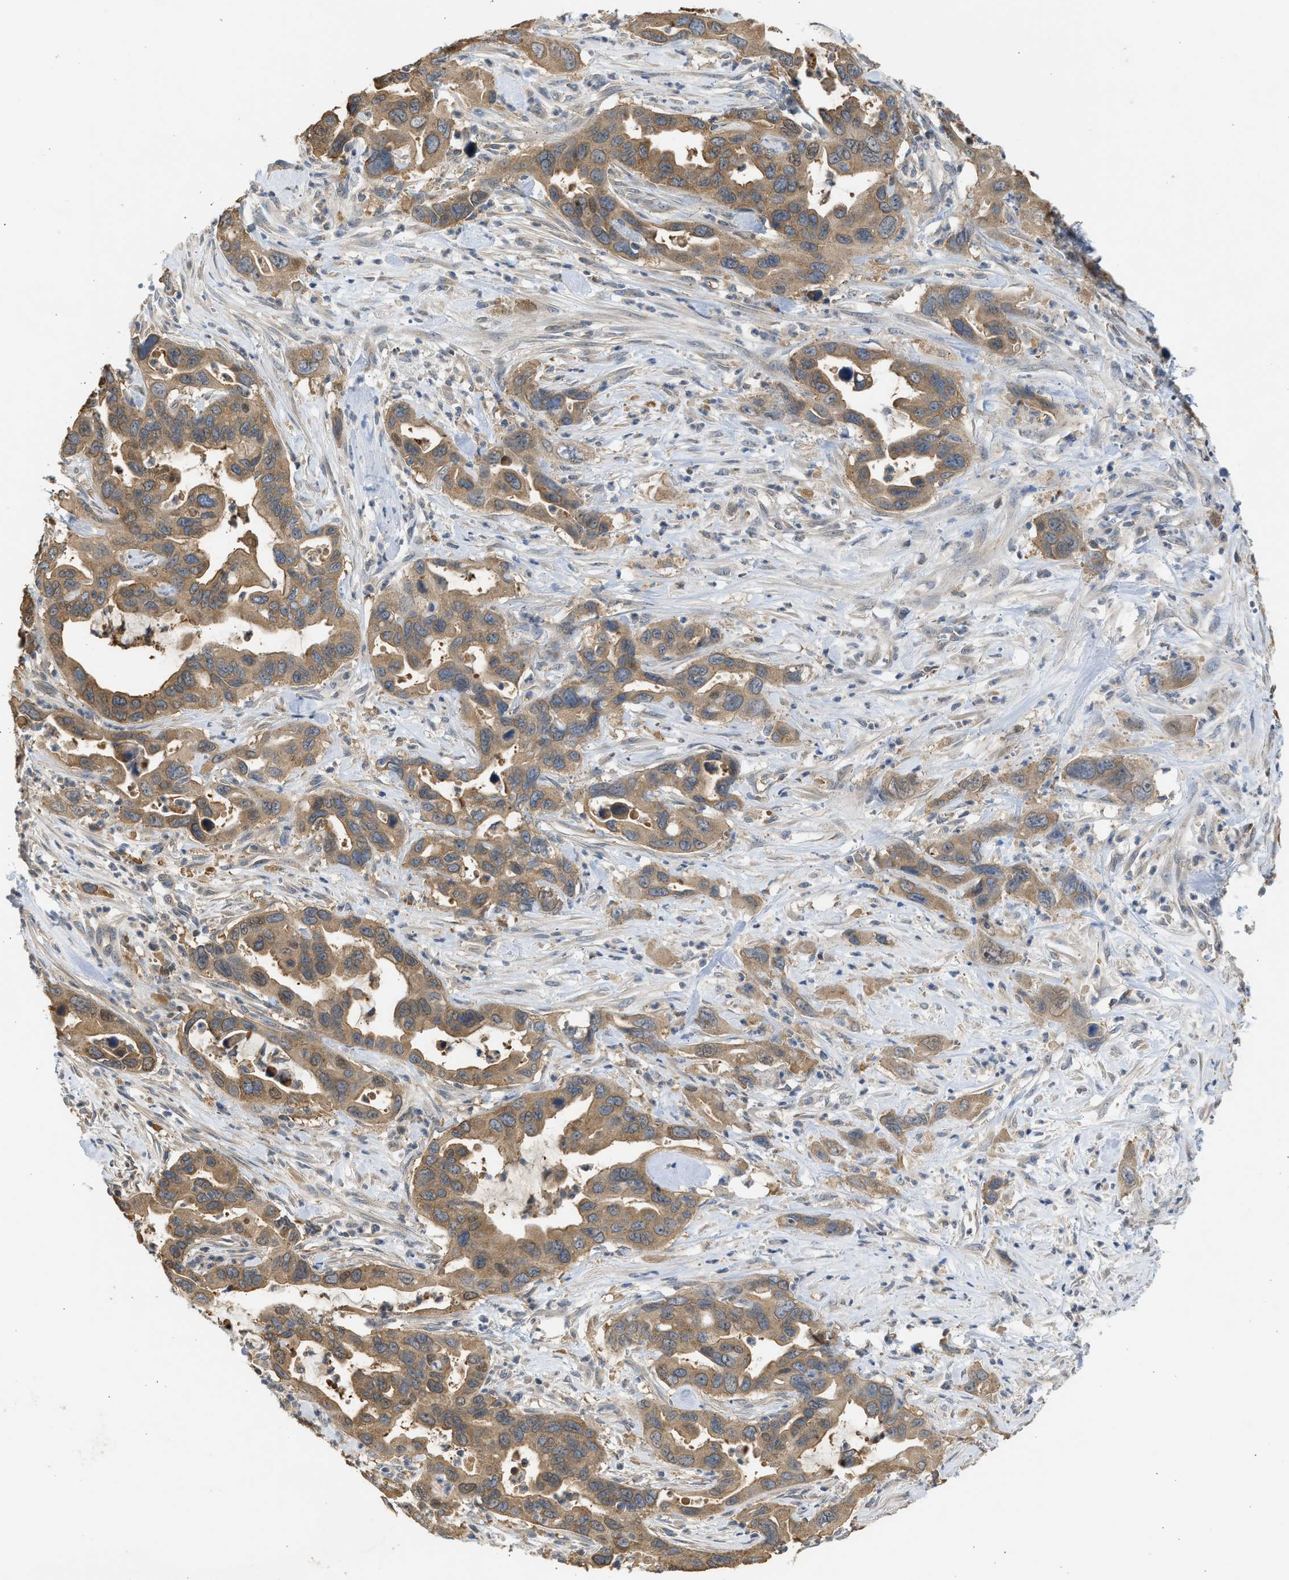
{"staining": {"intensity": "moderate", "quantity": ">75%", "location": "cytoplasmic/membranous"}, "tissue": "pancreatic cancer", "cell_type": "Tumor cells", "image_type": "cancer", "snomed": [{"axis": "morphology", "description": "Adenocarcinoma, NOS"}, {"axis": "topography", "description": "Pancreas"}], "caption": "Protein expression analysis of adenocarcinoma (pancreatic) displays moderate cytoplasmic/membranous expression in approximately >75% of tumor cells.", "gene": "CYP1A1", "patient": {"sex": "female", "age": 70}}